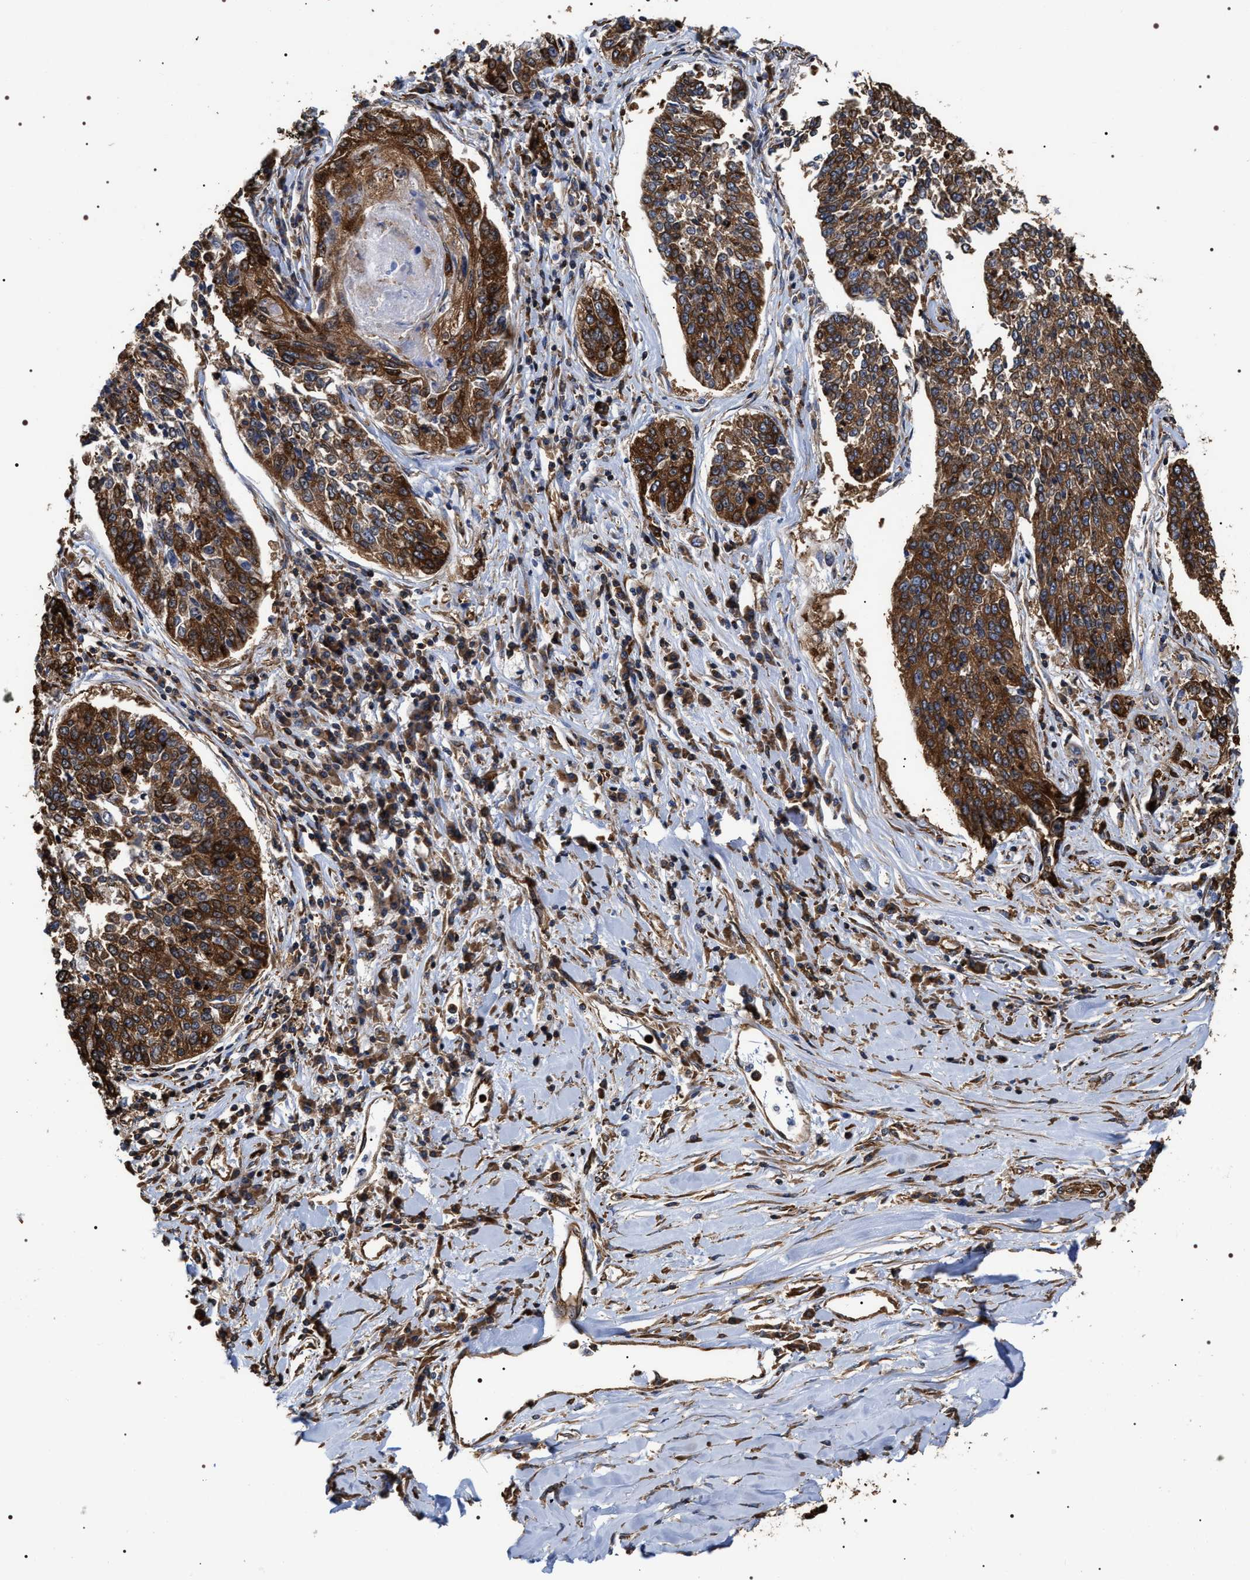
{"staining": {"intensity": "strong", "quantity": ">75%", "location": "cytoplasmic/membranous"}, "tissue": "lung cancer", "cell_type": "Tumor cells", "image_type": "cancer", "snomed": [{"axis": "morphology", "description": "Normal tissue, NOS"}, {"axis": "morphology", "description": "Squamous cell carcinoma, NOS"}, {"axis": "topography", "description": "Cartilage tissue"}, {"axis": "topography", "description": "Bronchus"}, {"axis": "topography", "description": "Lung"}], "caption": "Squamous cell carcinoma (lung) stained for a protein reveals strong cytoplasmic/membranous positivity in tumor cells.", "gene": "SERBP1", "patient": {"sex": "female", "age": 49}}